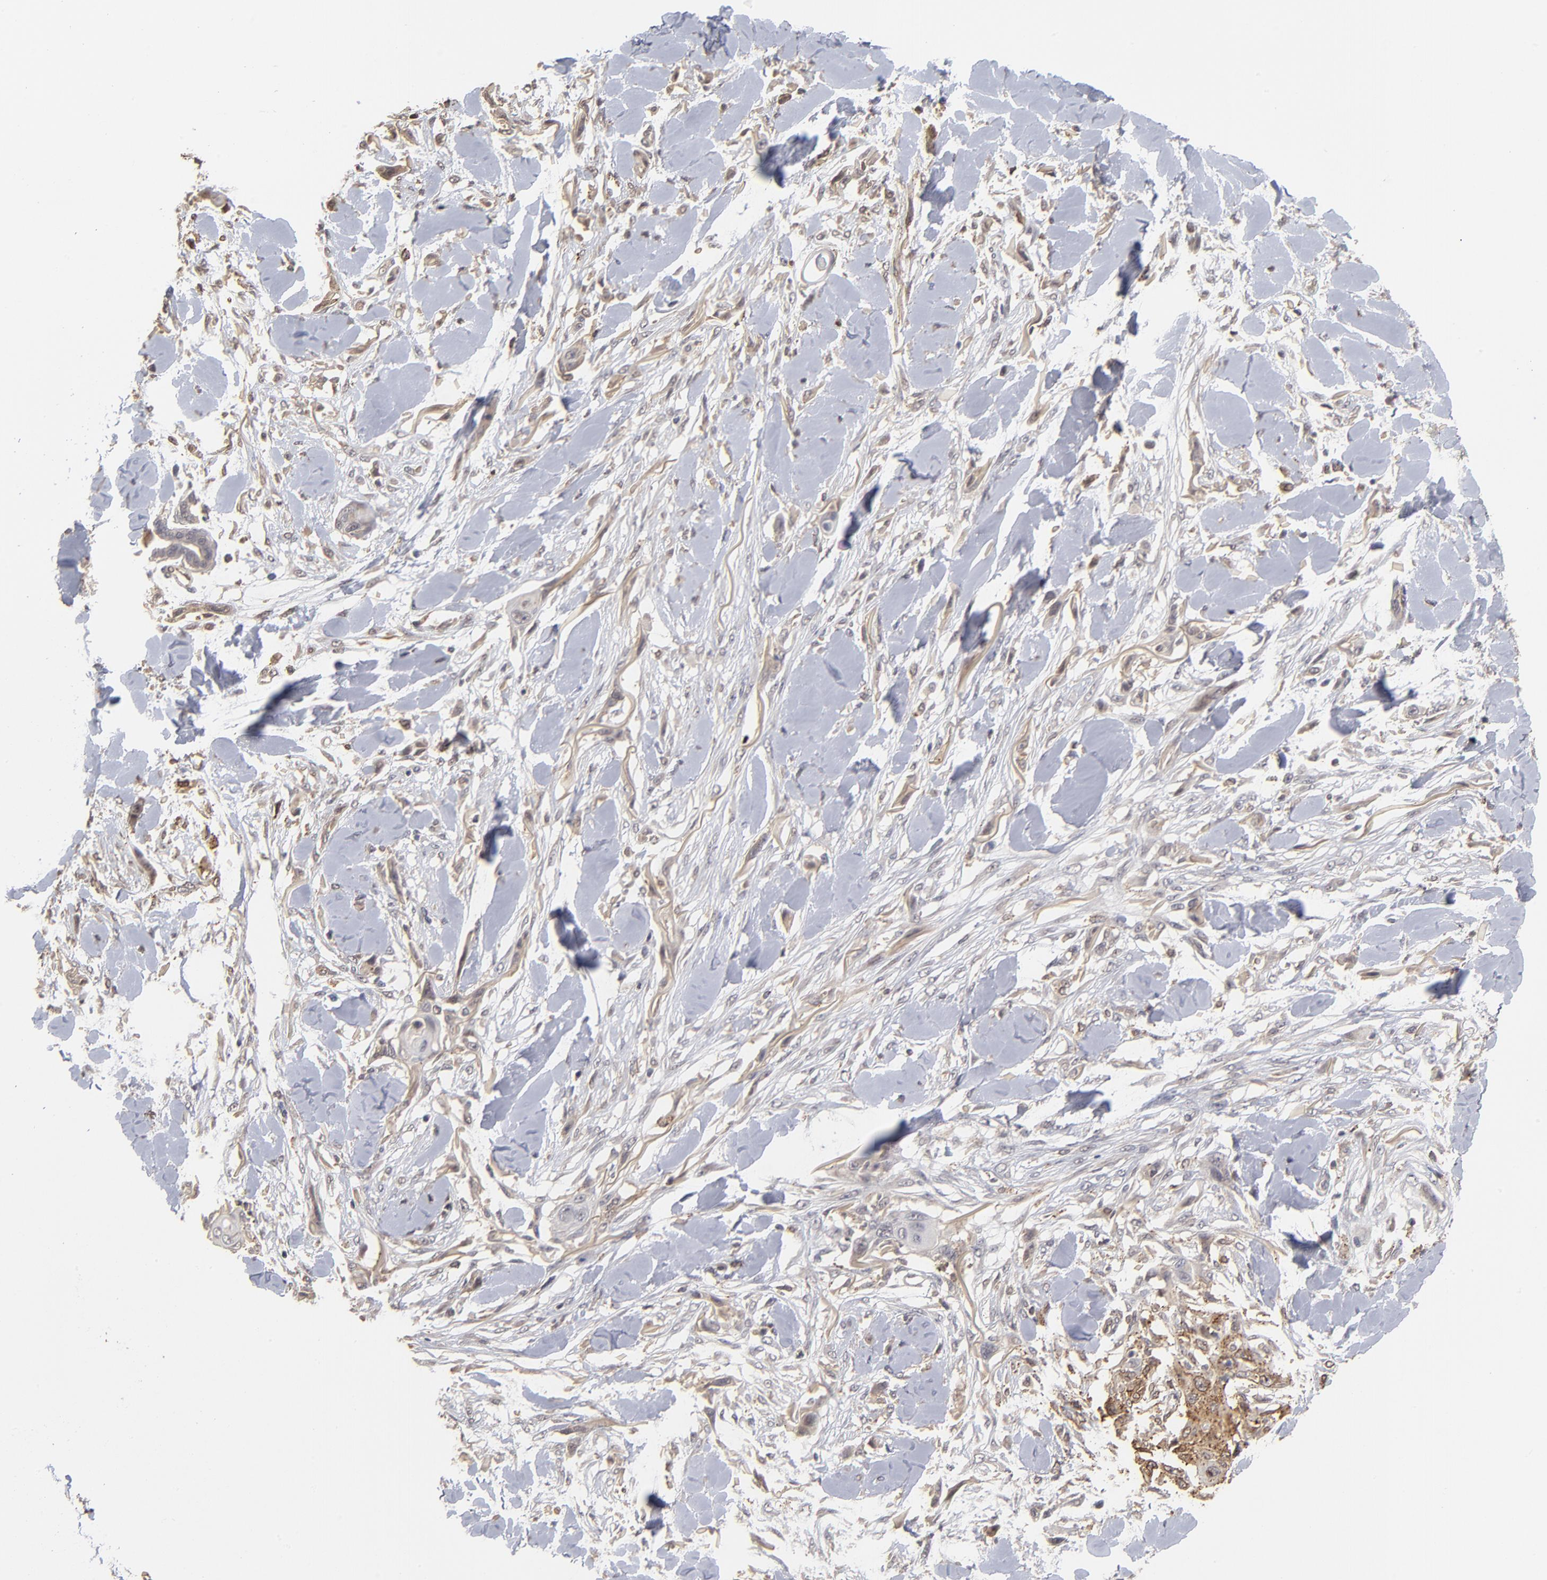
{"staining": {"intensity": "strong", "quantity": ">75%", "location": "cytoplasmic/membranous"}, "tissue": "skin cancer", "cell_type": "Tumor cells", "image_type": "cancer", "snomed": [{"axis": "morphology", "description": "Squamous cell carcinoma, NOS"}, {"axis": "topography", "description": "Skin"}], "caption": "Immunohistochemistry (IHC) of skin cancer (squamous cell carcinoma) displays high levels of strong cytoplasmic/membranous staining in about >75% of tumor cells.", "gene": "ASB8", "patient": {"sex": "female", "age": 59}}